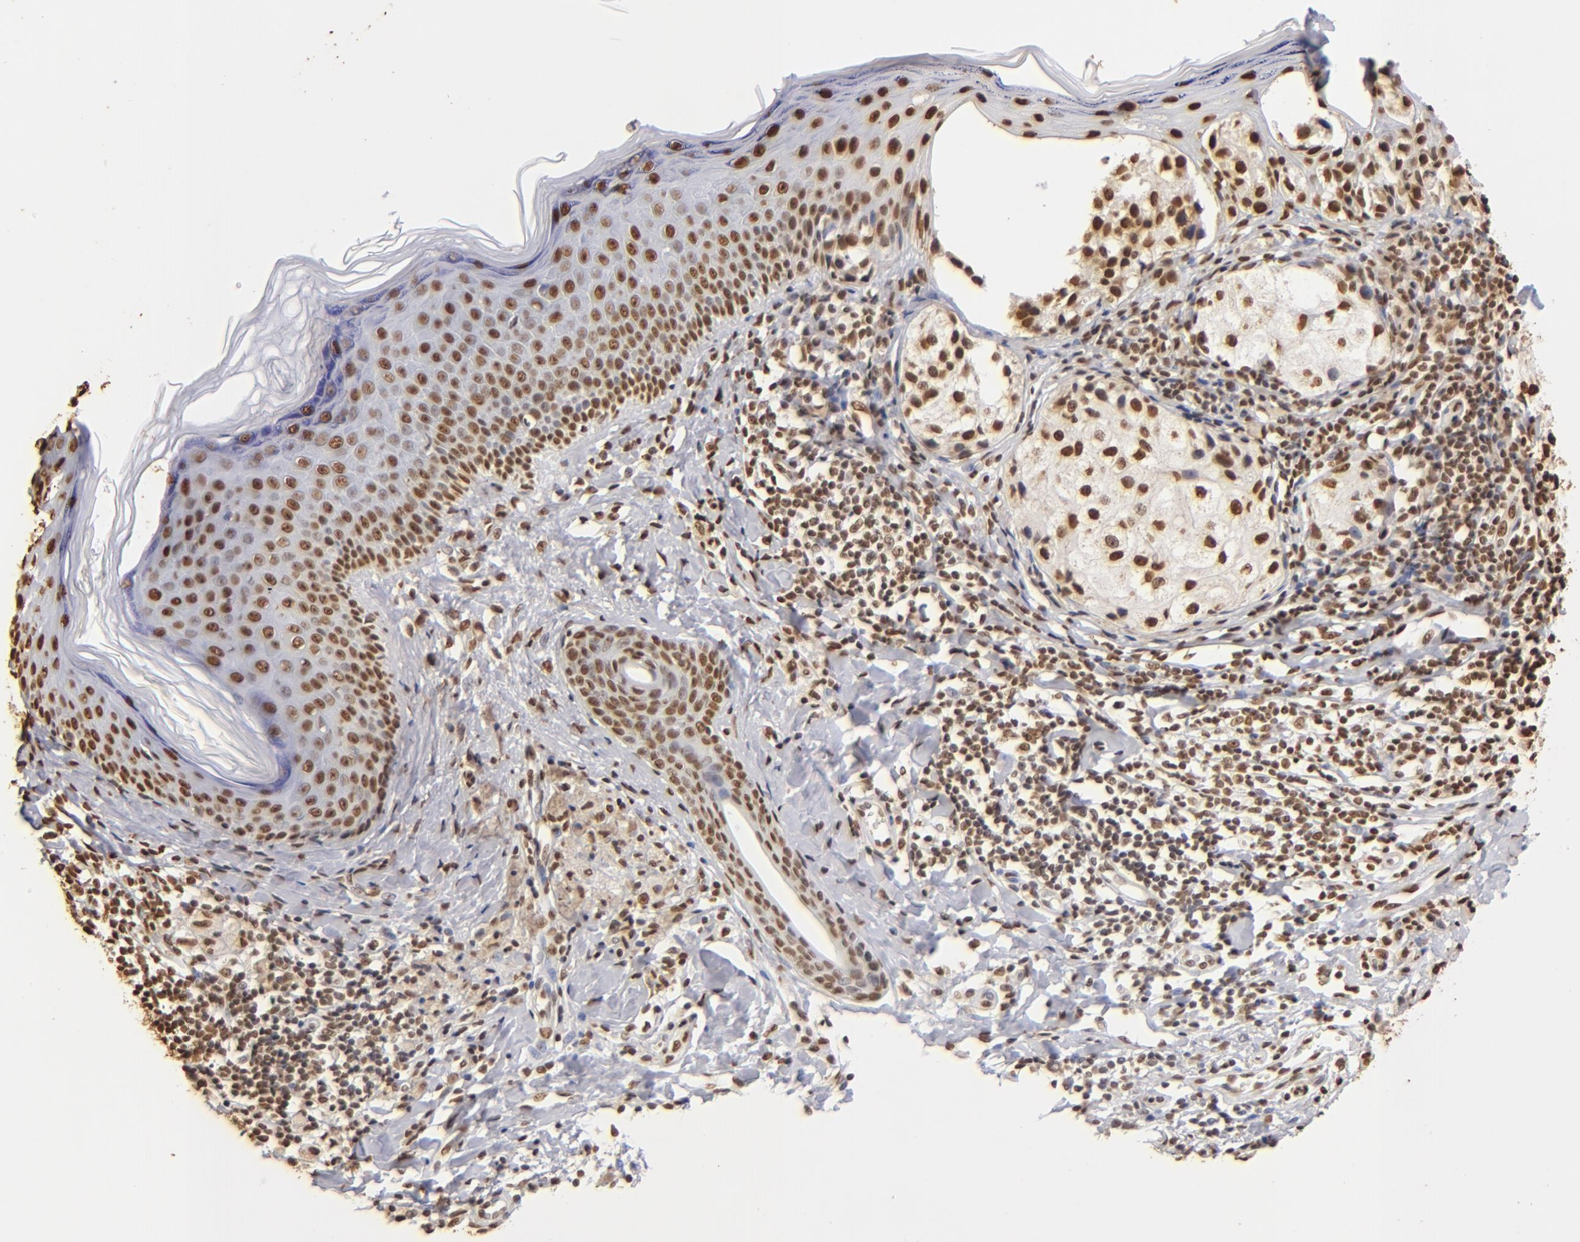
{"staining": {"intensity": "strong", "quantity": ">75%", "location": "nuclear"}, "tissue": "melanoma", "cell_type": "Tumor cells", "image_type": "cancer", "snomed": [{"axis": "morphology", "description": "Malignant melanoma, NOS"}, {"axis": "topography", "description": "Skin"}], "caption": "Brown immunohistochemical staining in human malignant melanoma shows strong nuclear positivity in about >75% of tumor cells.", "gene": "ILF3", "patient": {"sex": "male", "age": 23}}